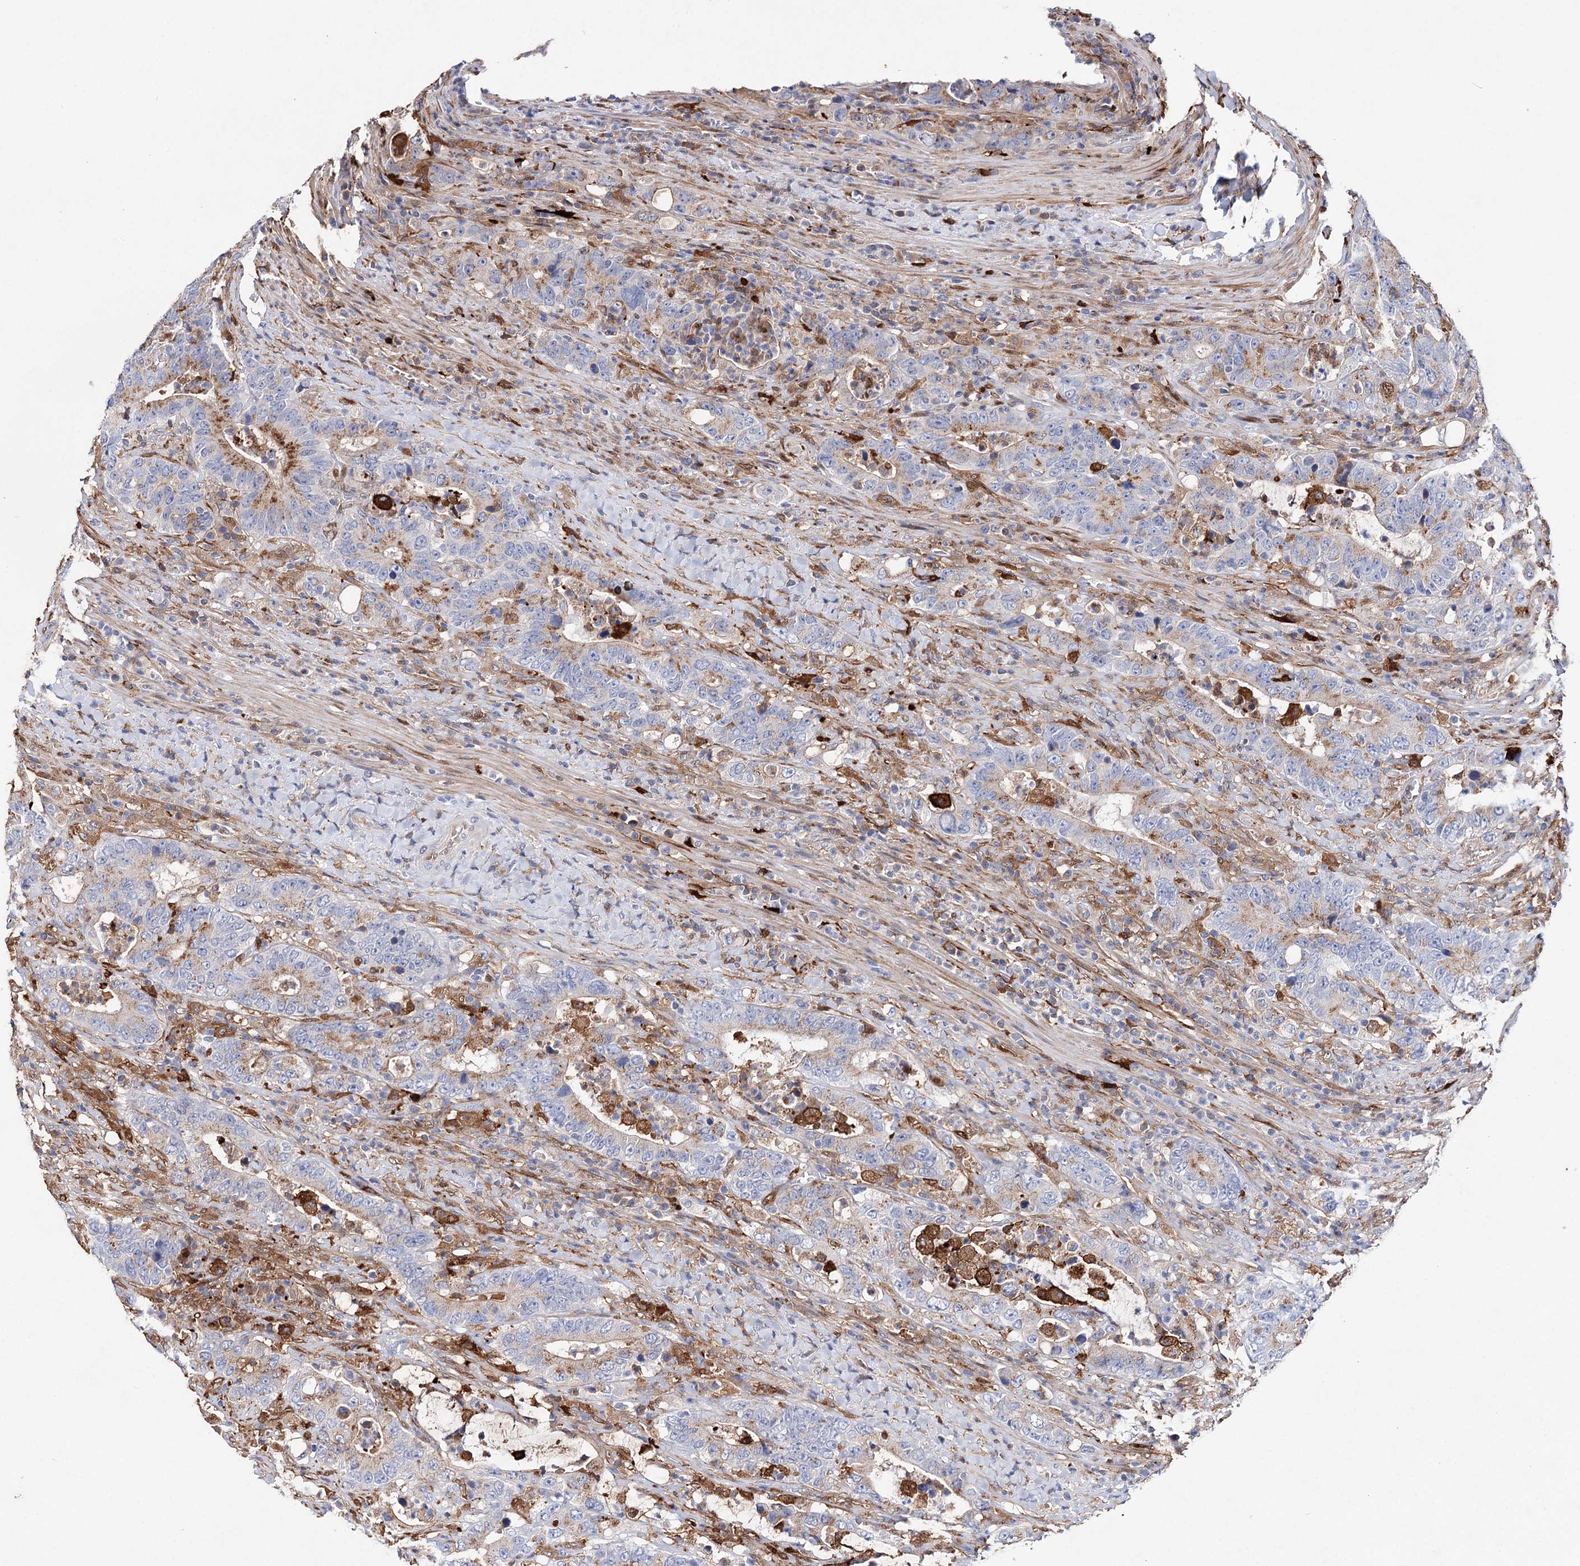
{"staining": {"intensity": "moderate", "quantity": "25%-75%", "location": "cytoplasmic/membranous"}, "tissue": "colorectal cancer", "cell_type": "Tumor cells", "image_type": "cancer", "snomed": [{"axis": "morphology", "description": "Adenocarcinoma, NOS"}, {"axis": "topography", "description": "Colon"}], "caption": "Immunohistochemical staining of adenocarcinoma (colorectal) shows moderate cytoplasmic/membranous protein positivity in approximately 25%-75% of tumor cells. (DAB IHC with brightfield microscopy, high magnification).", "gene": "CFAP46", "patient": {"sex": "female", "age": 75}}